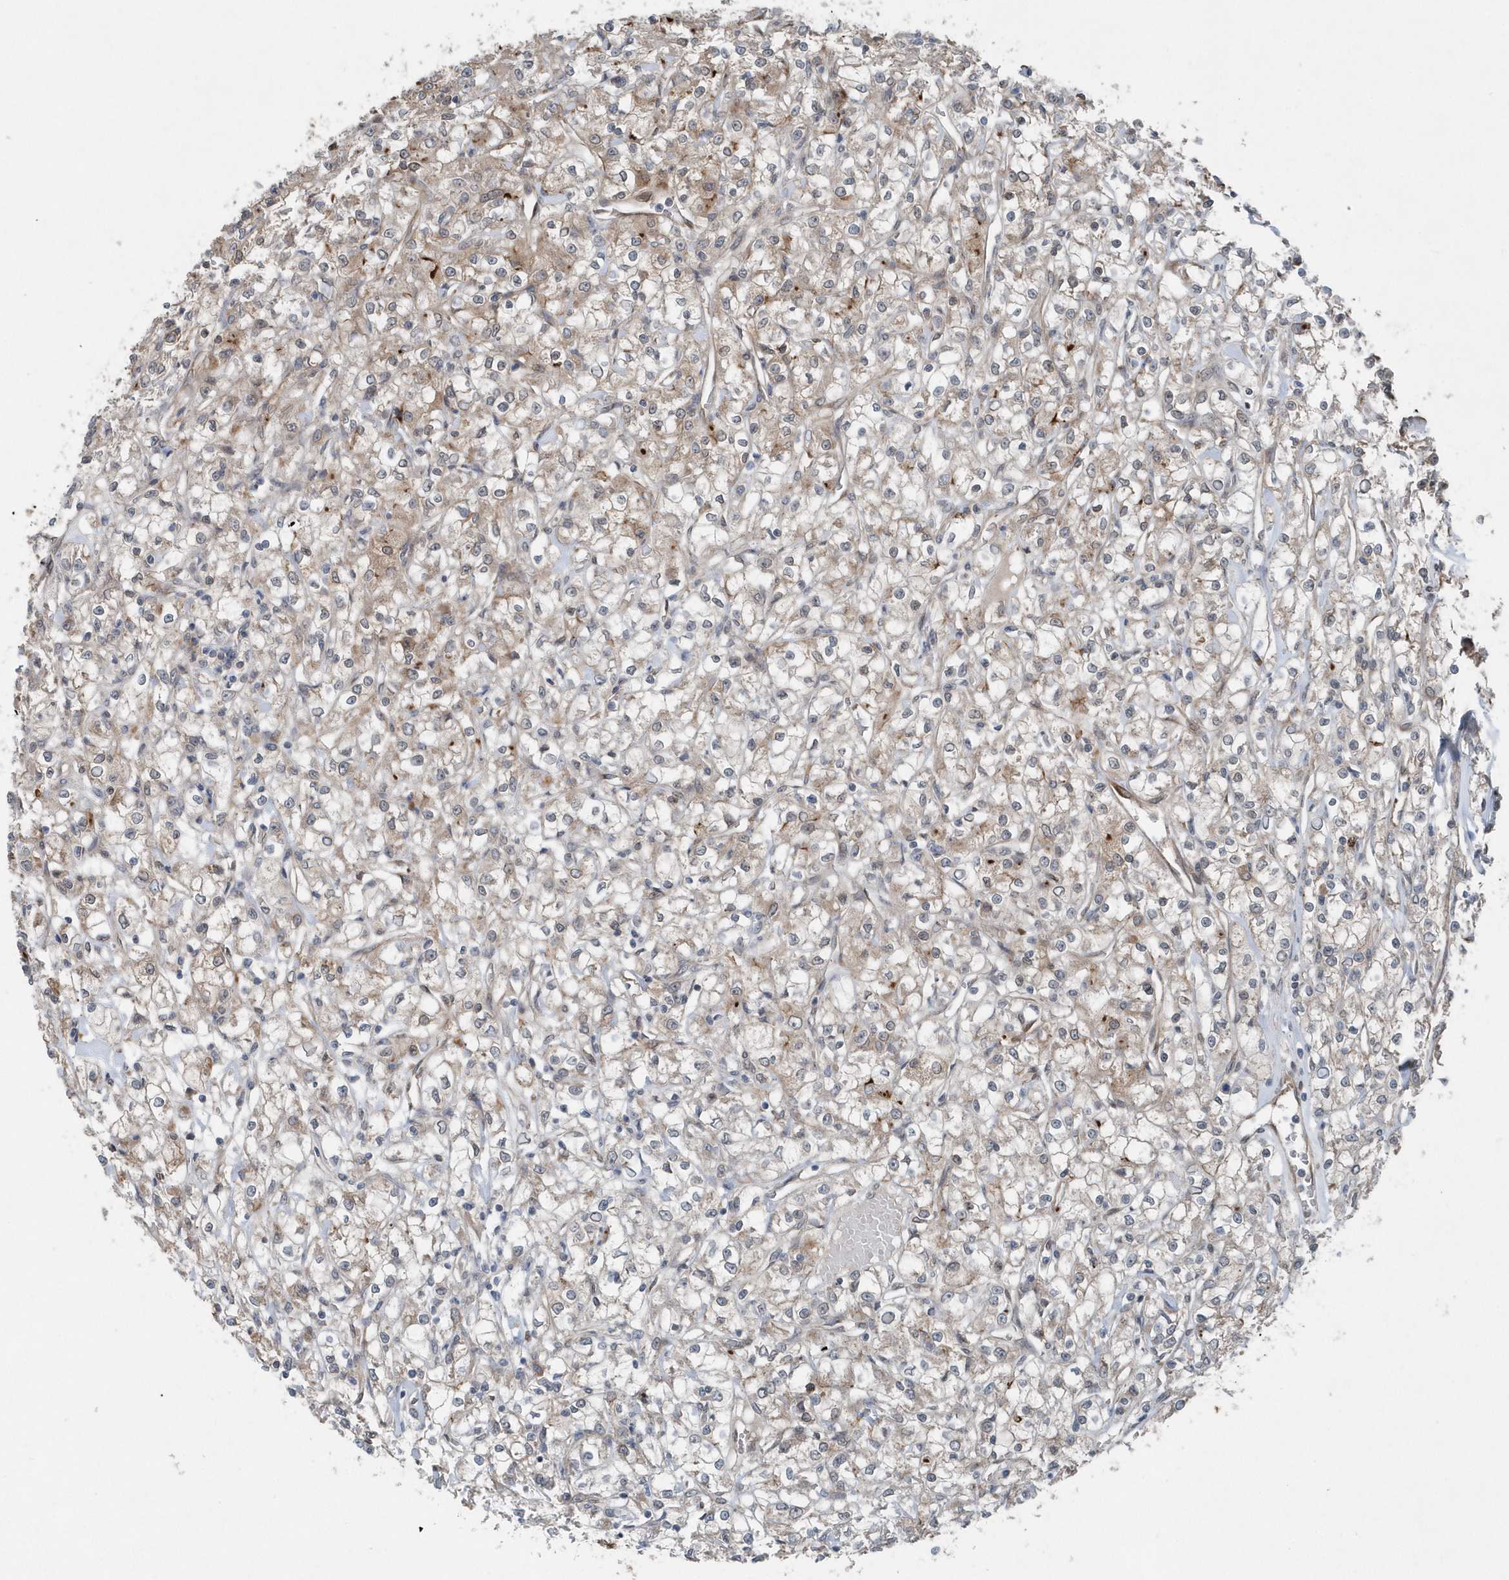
{"staining": {"intensity": "weak", "quantity": "<25%", "location": "cytoplasmic/membranous"}, "tissue": "renal cancer", "cell_type": "Tumor cells", "image_type": "cancer", "snomed": [{"axis": "morphology", "description": "Adenocarcinoma, NOS"}, {"axis": "topography", "description": "Kidney"}], "caption": "The histopathology image demonstrates no staining of tumor cells in renal cancer. (Stains: DAB (3,3'-diaminobenzidine) IHC with hematoxylin counter stain, Microscopy: brightfield microscopy at high magnification).", "gene": "MCC", "patient": {"sex": "female", "age": 59}}